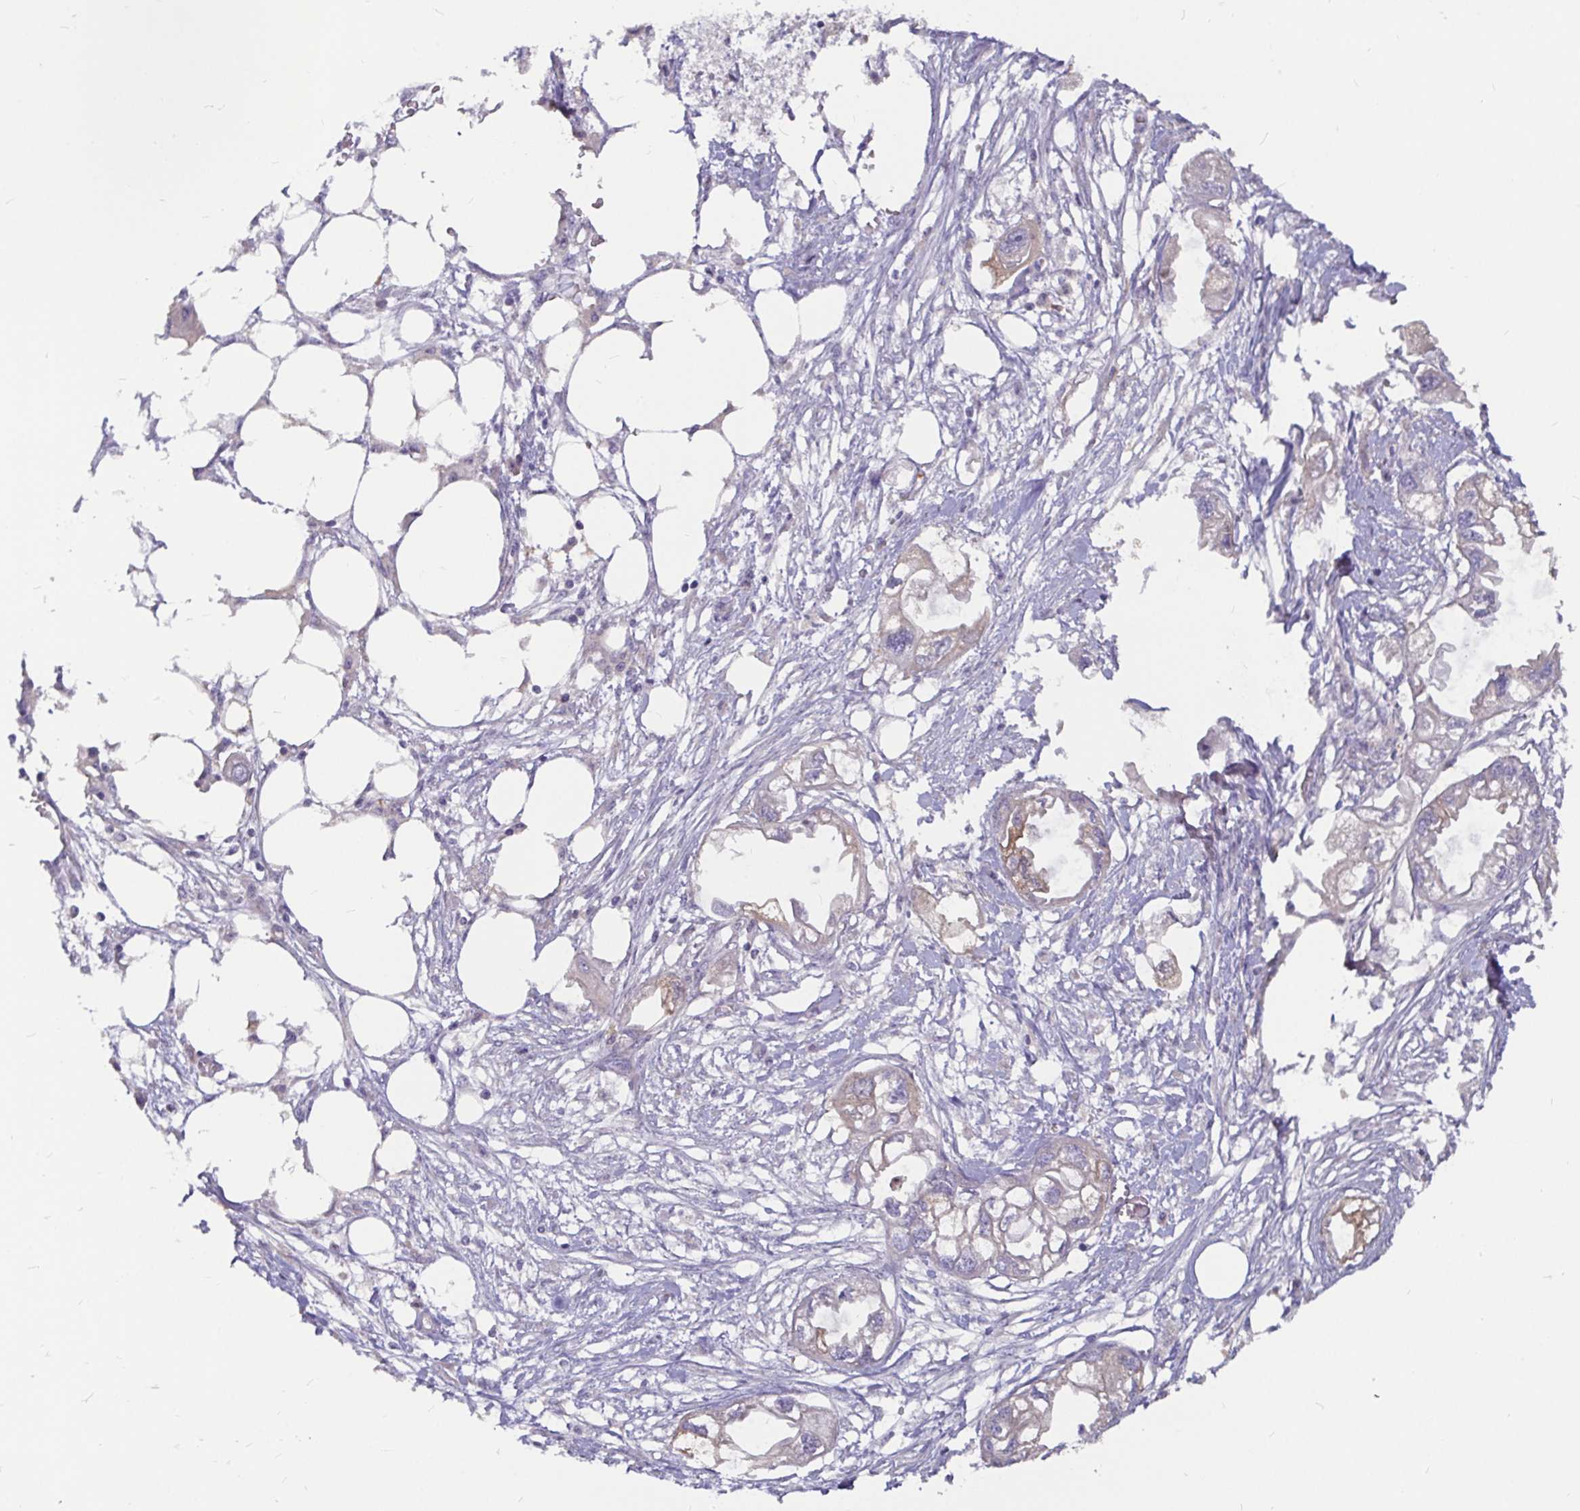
{"staining": {"intensity": "weak", "quantity": "25%-75%", "location": "cytoplasmic/membranous"}, "tissue": "endometrial cancer", "cell_type": "Tumor cells", "image_type": "cancer", "snomed": [{"axis": "morphology", "description": "Adenocarcinoma, NOS"}, {"axis": "morphology", "description": "Adenocarcinoma, metastatic, NOS"}, {"axis": "topography", "description": "Adipose tissue"}, {"axis": "topography", "description": "Endometrium"}], "caption": "This photomicrograph exhibits metastatic adenocarcinoma (endometrial) stained with immunohistochemistry (IHC) to label a protein in brown. The cytoplasmic/membranous of tumor cells show weak positivity for the protein. Nuclei are counter-stained blue.", "gene": "ADAMTS6", "patient": {"sex": "female", "age": 67}}